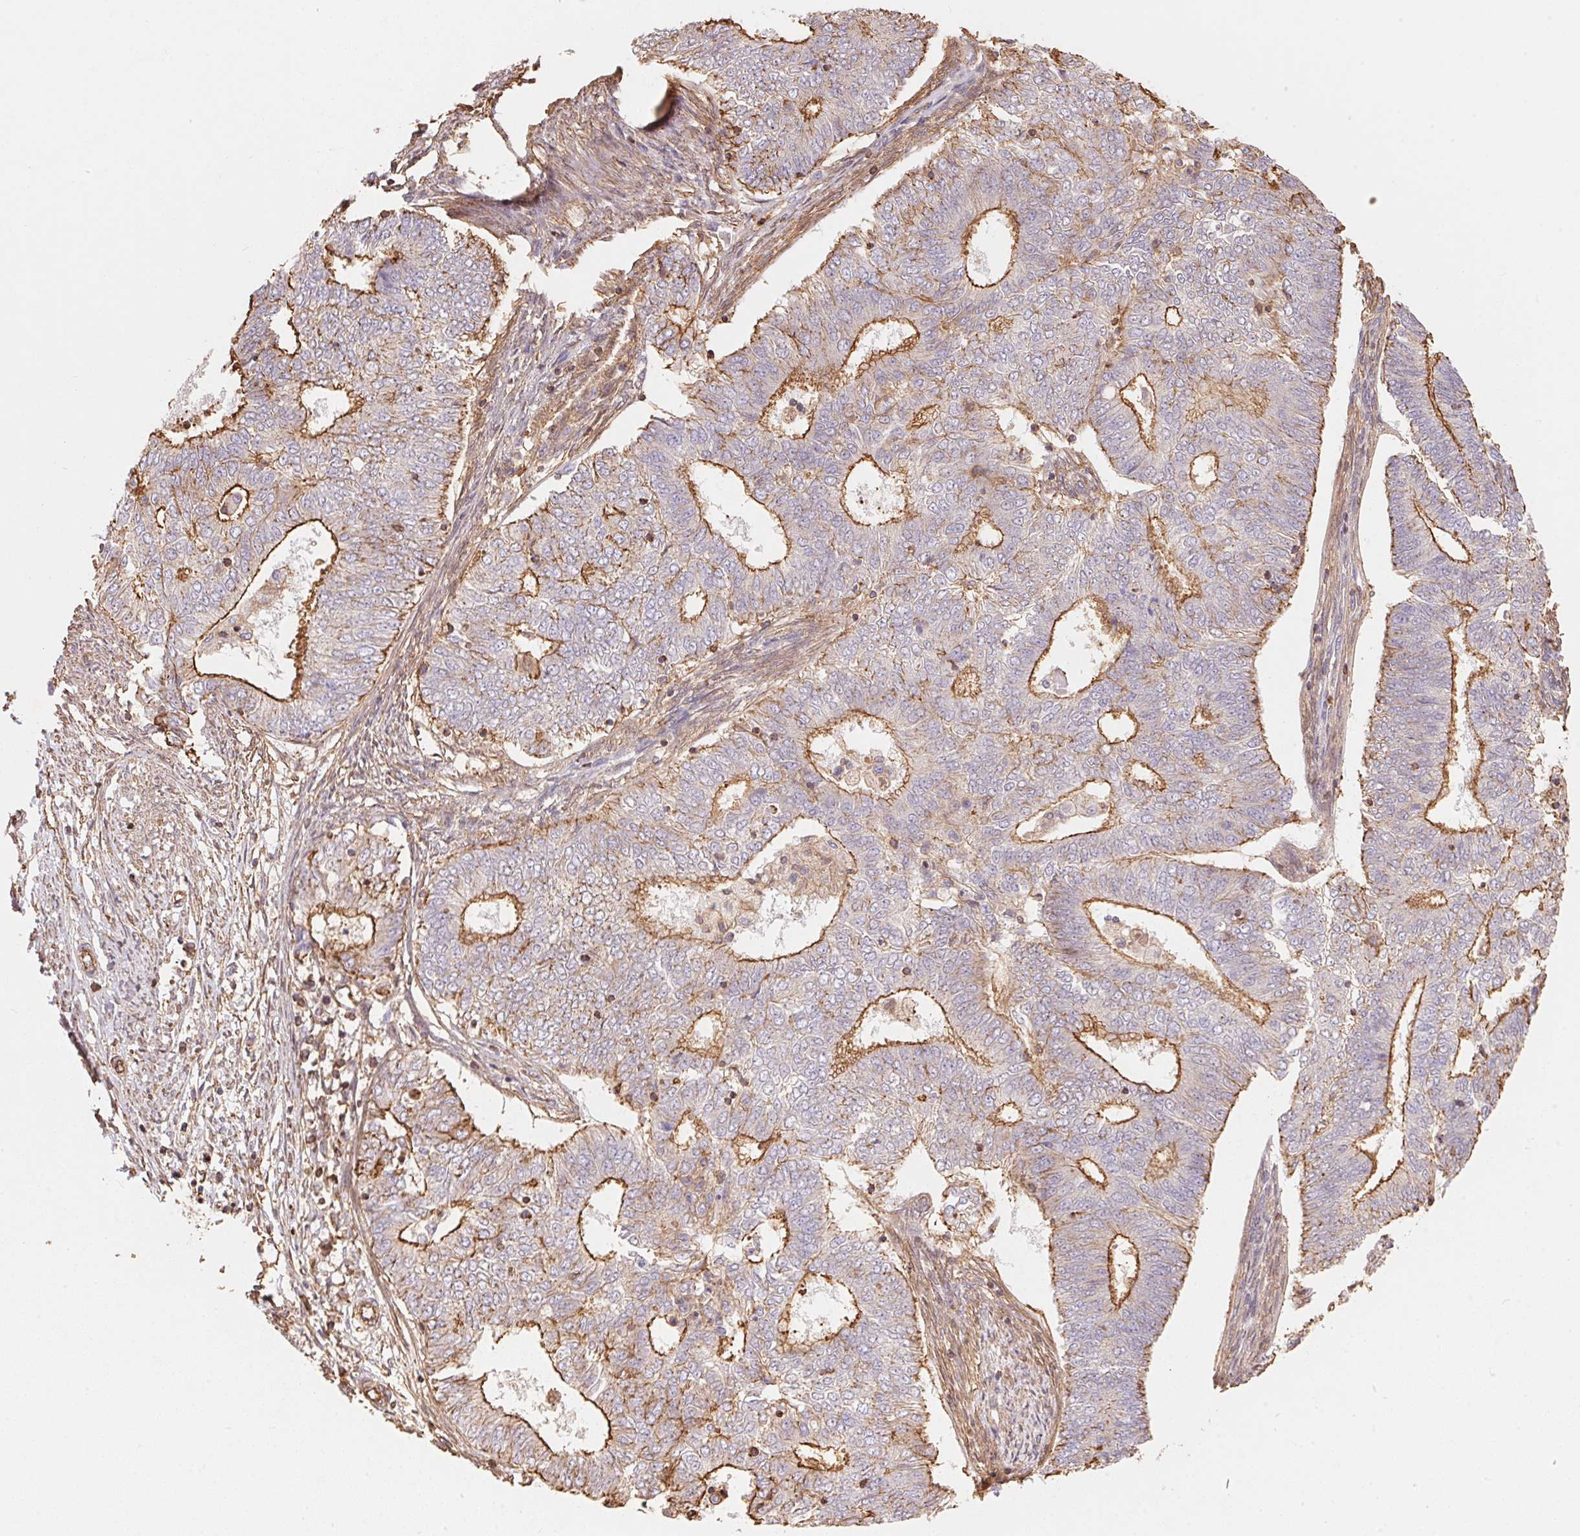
{"staining": {"intensity": "moderate", "quantity": "25%-75%", "location": "cytoplasmic/membranous"}, "tissue": "endometrial cancer", "cell_type": "Tumor cells", "image_type": "cancer", "snomed": [{"axis": "morphology", "description": "Adenocarcinoma, NOS"}, {"axis": "topography", "description": "Endometrium"}], "caption": "DAB immunohistochemical staining of endometrial cancer displays moderate cytoplasmic/membranous protein staining in about 25%-75% of tumor cells.", "gene": "FRAS1", "patient": {"sex": "female", "age": 62}}